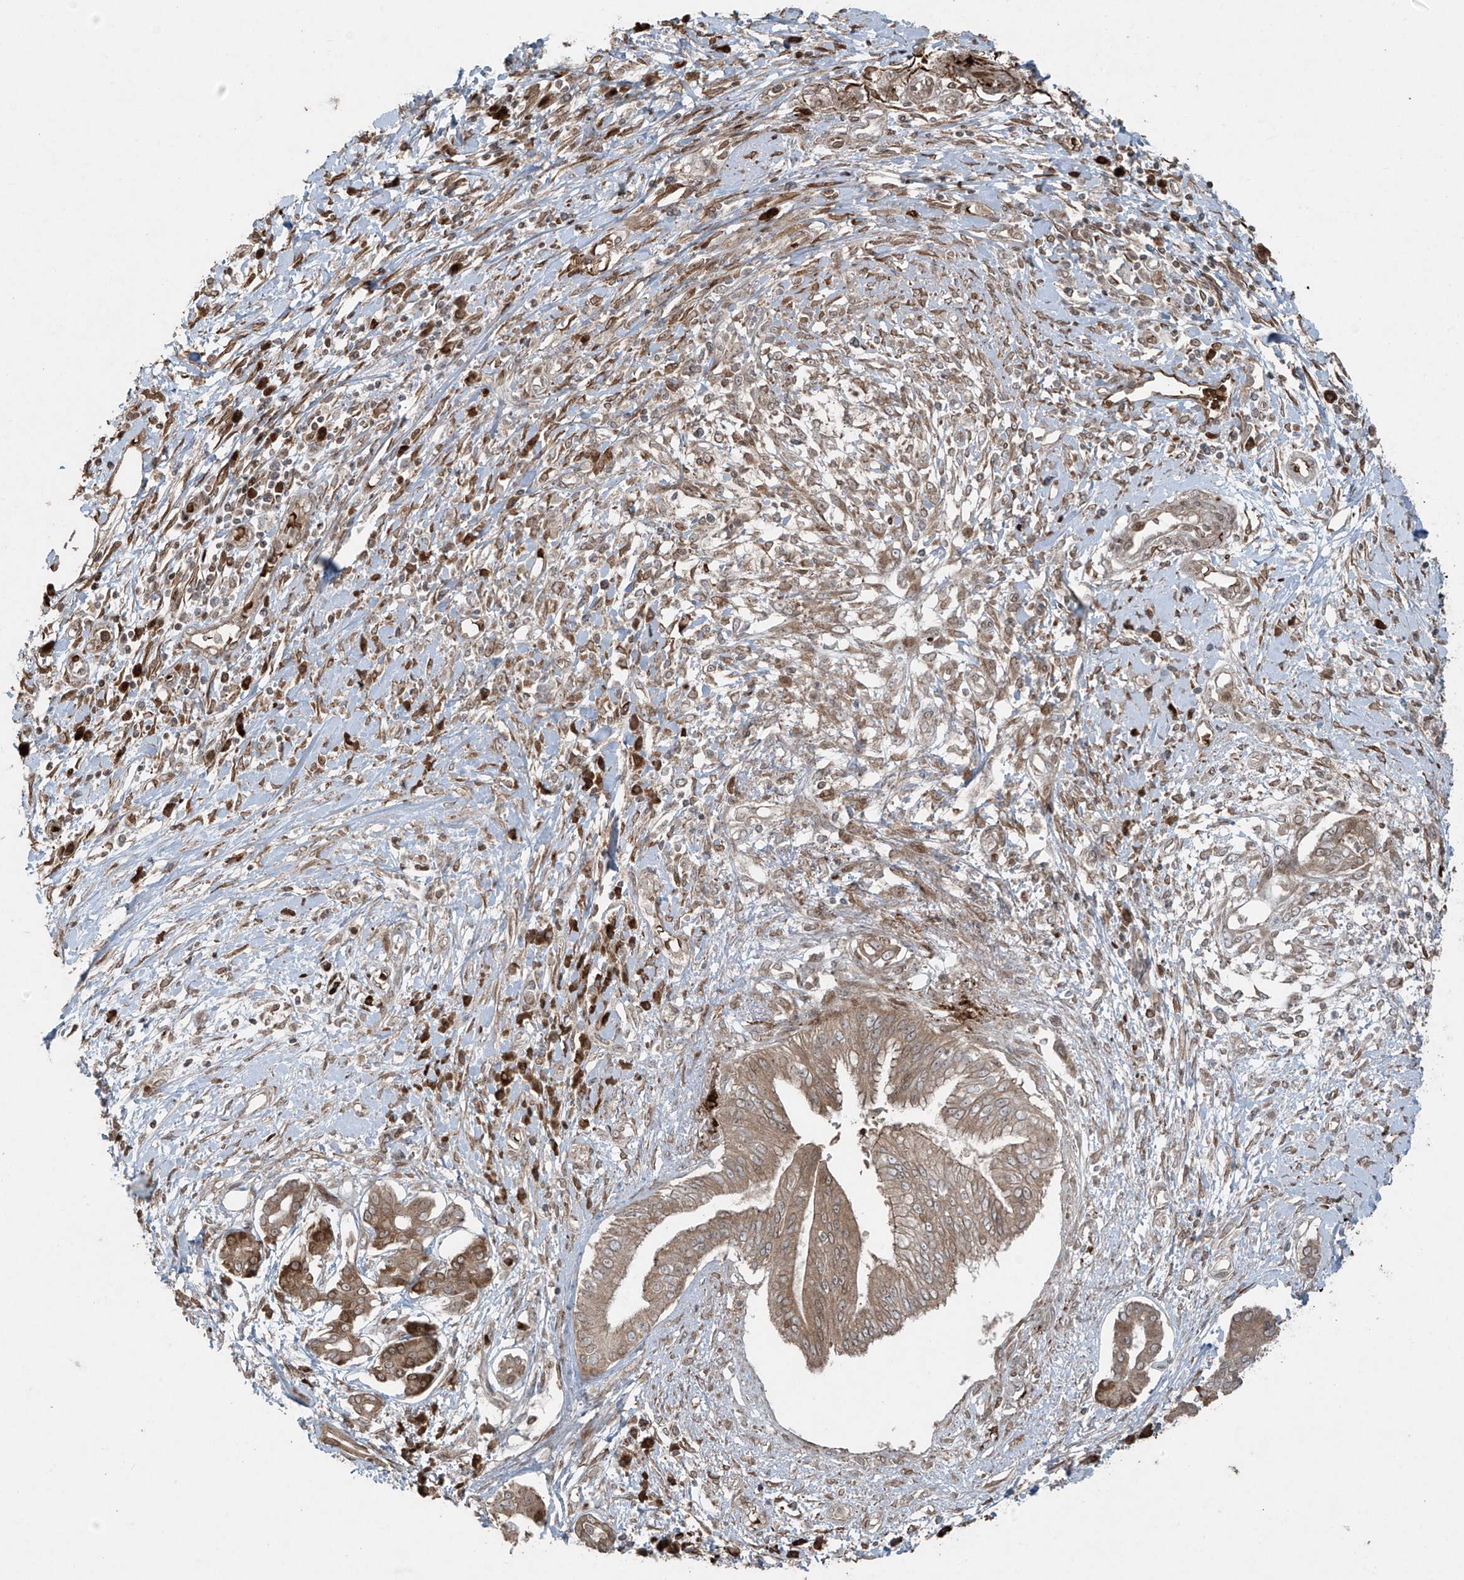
{"staining": {"intensity": "moderate", "quantity": ">75%", "location": "cytoplasmic/membranous"}, "tissue": "pancreatic cancer", "cell_type": "Tumor cells", "image_type": "cancer", "snomed": [{"axis": "morphology", "description": "Adenocarcinoma, NOS"}, {"axis": "topography", "description": "Pancreas"}], "caption": "Pancreatic cancer was stained to show a protein in brown. There is medium levels of moderate cytoplasmic/membranous positivity in approximately >75% of tumor cells.", "gene": "TTC22", "patient": {"sex": "female", "age": 56}}